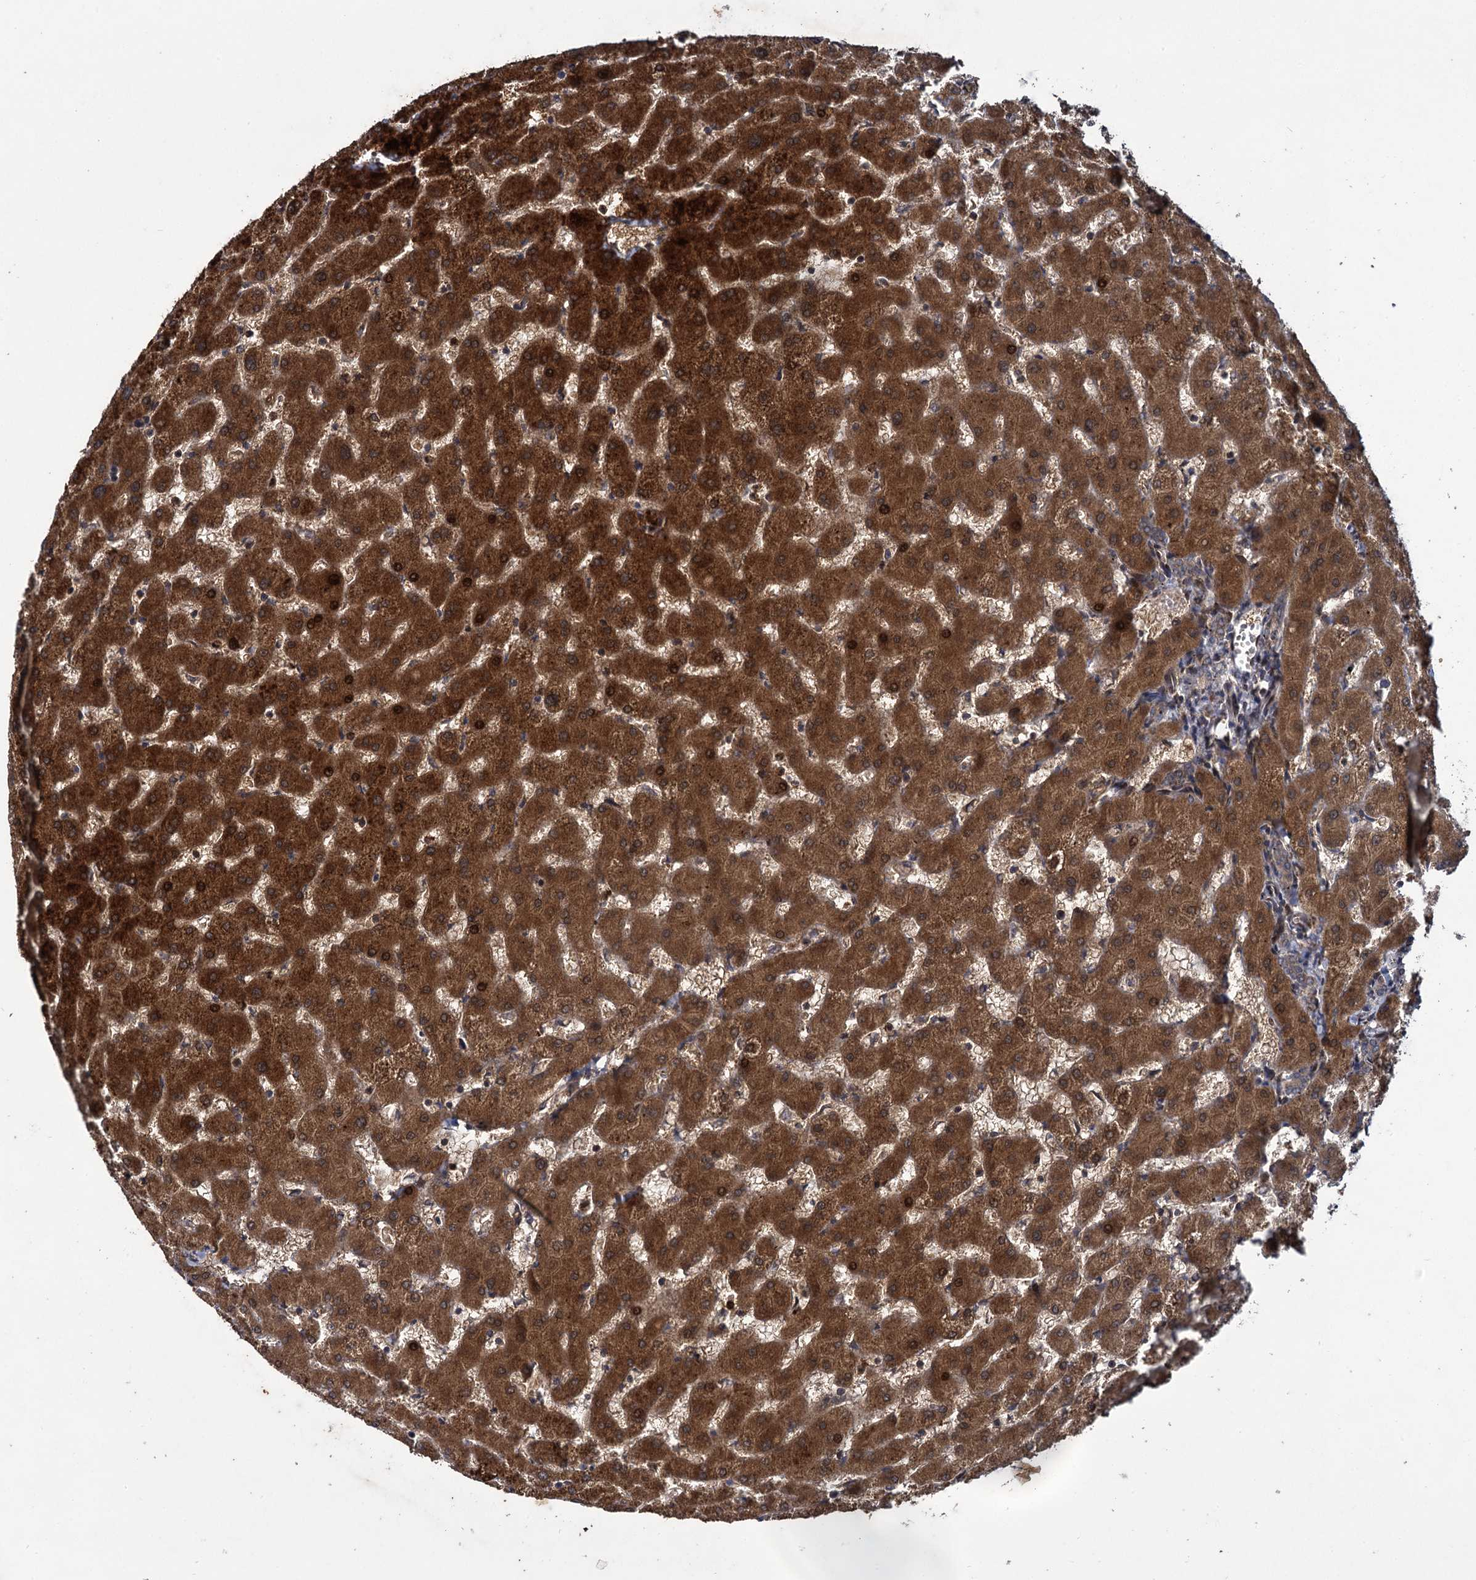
{"staining": {"intensity": "moderate", "quantity": ">75%", "location": "cytoplasmic/membranous"}, "tissue": "liver", "cell_type": "Cholangiocytes", "image_type": "normal", "snomed": [{"axis": "morphology", "description": "Normal tissue, NOS"}, {"axis": "topography", "description": "Liver"}], "caption": "Protein positivity by immunohistochemistry displays moderate cytoplasmic/membranous staining in about >75% of cholangiocytes in normal liver.", "gene": "DCP1B", "patient": {"sex": "female", "age": 63}}